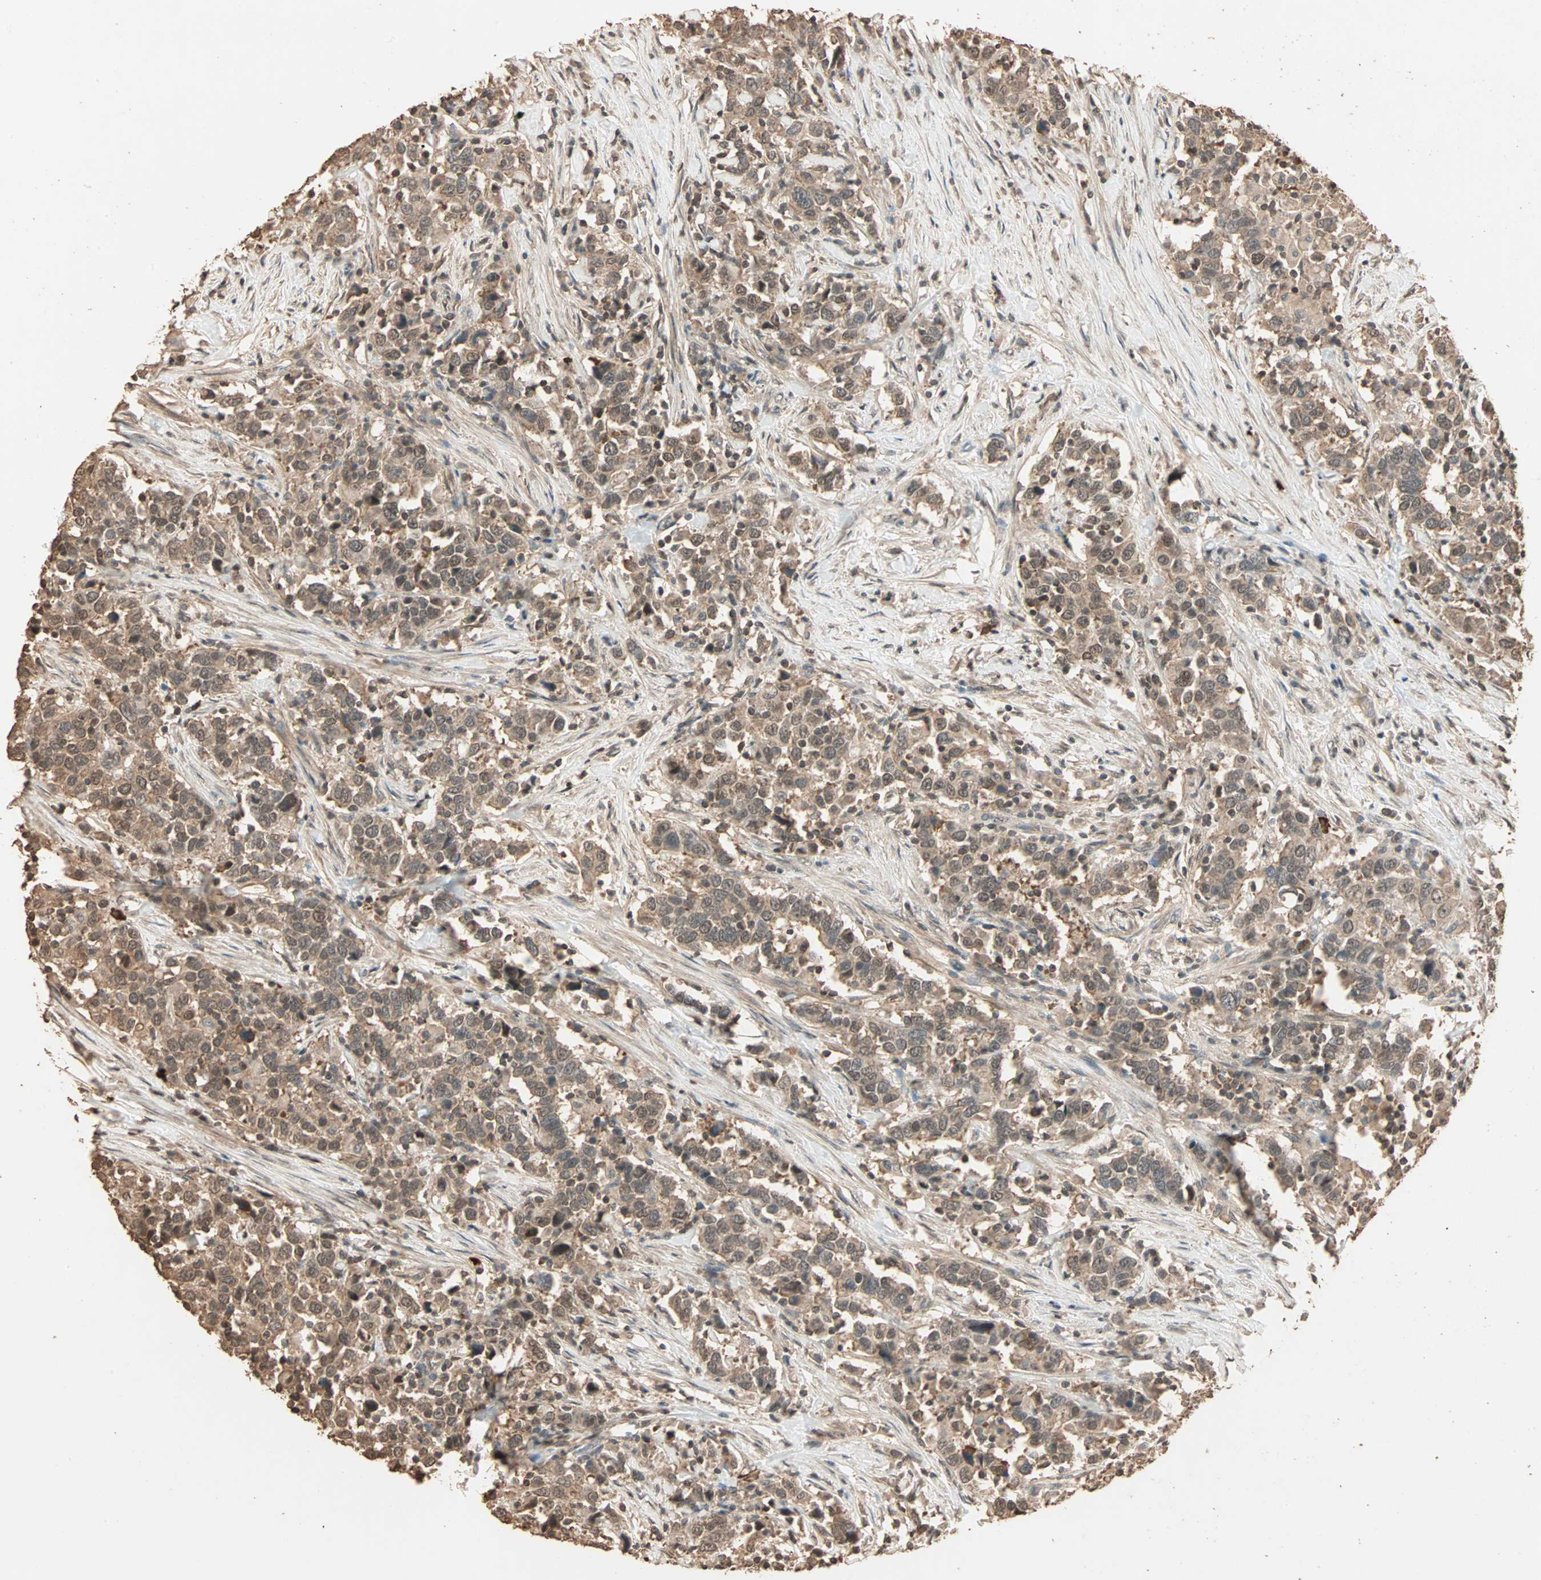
{"staining": {"intensity": "moderate", "quantity": ">75%", "location": "cytoplasmic/membranous,nuclear"}, "tissue": "urothelial cancer", "cell_type": "Tumor cells", "image_type": "cancer", "snomed": [{"axis": "morphology", "description": "Urothelial carcinoma, High grade"}, {"axis": "topography", "description": "Urinary bladder"}], "caption": "Immunohistochemical staining of urothelial cancer demonstrates medium levels of moderate cytoplasmic/membranous and nuclear staining in about >75% of tumor cells. (IHC, brightfield microscopy, high magnification).", "gene": "ZBTB33", "patient": {"sex": "male", "age": 61}}